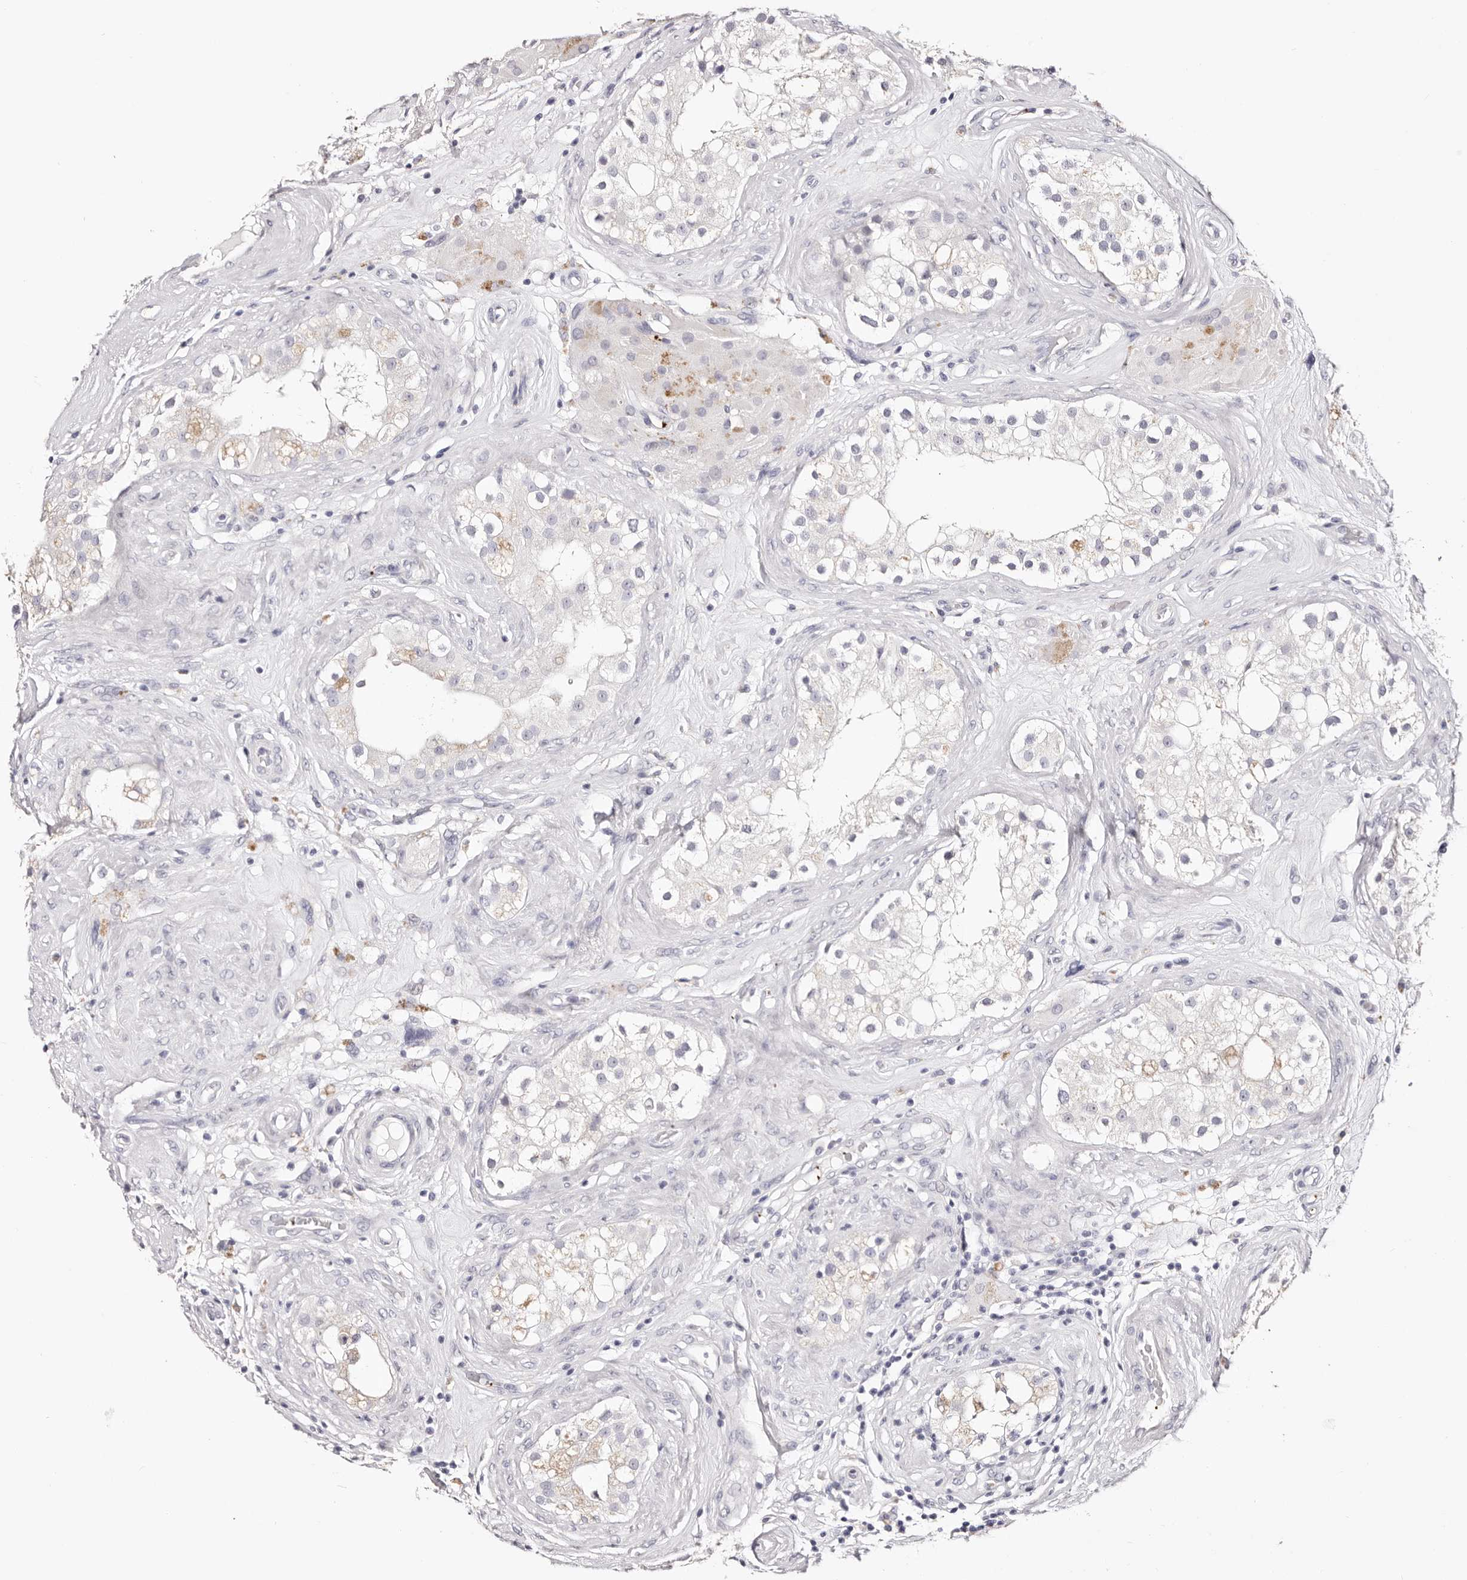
{"staining": {"intensity": "negative", "quantity": "none", "location": "none"}, "tissue": "testis", "cell_type": "Cells in seminiferous ducts", "image_type": "normal", "snomed": [{"axis": "morphology", "description": "Normal tissue, NOS"}, {"axis": "topography", "description": "Testis"}], "caption": "The photomicrograph shows no significant staining in cells in seminiferous ducts of testis.", "gene": "PF4", "patient": {"sex": "male", "age": 84}}